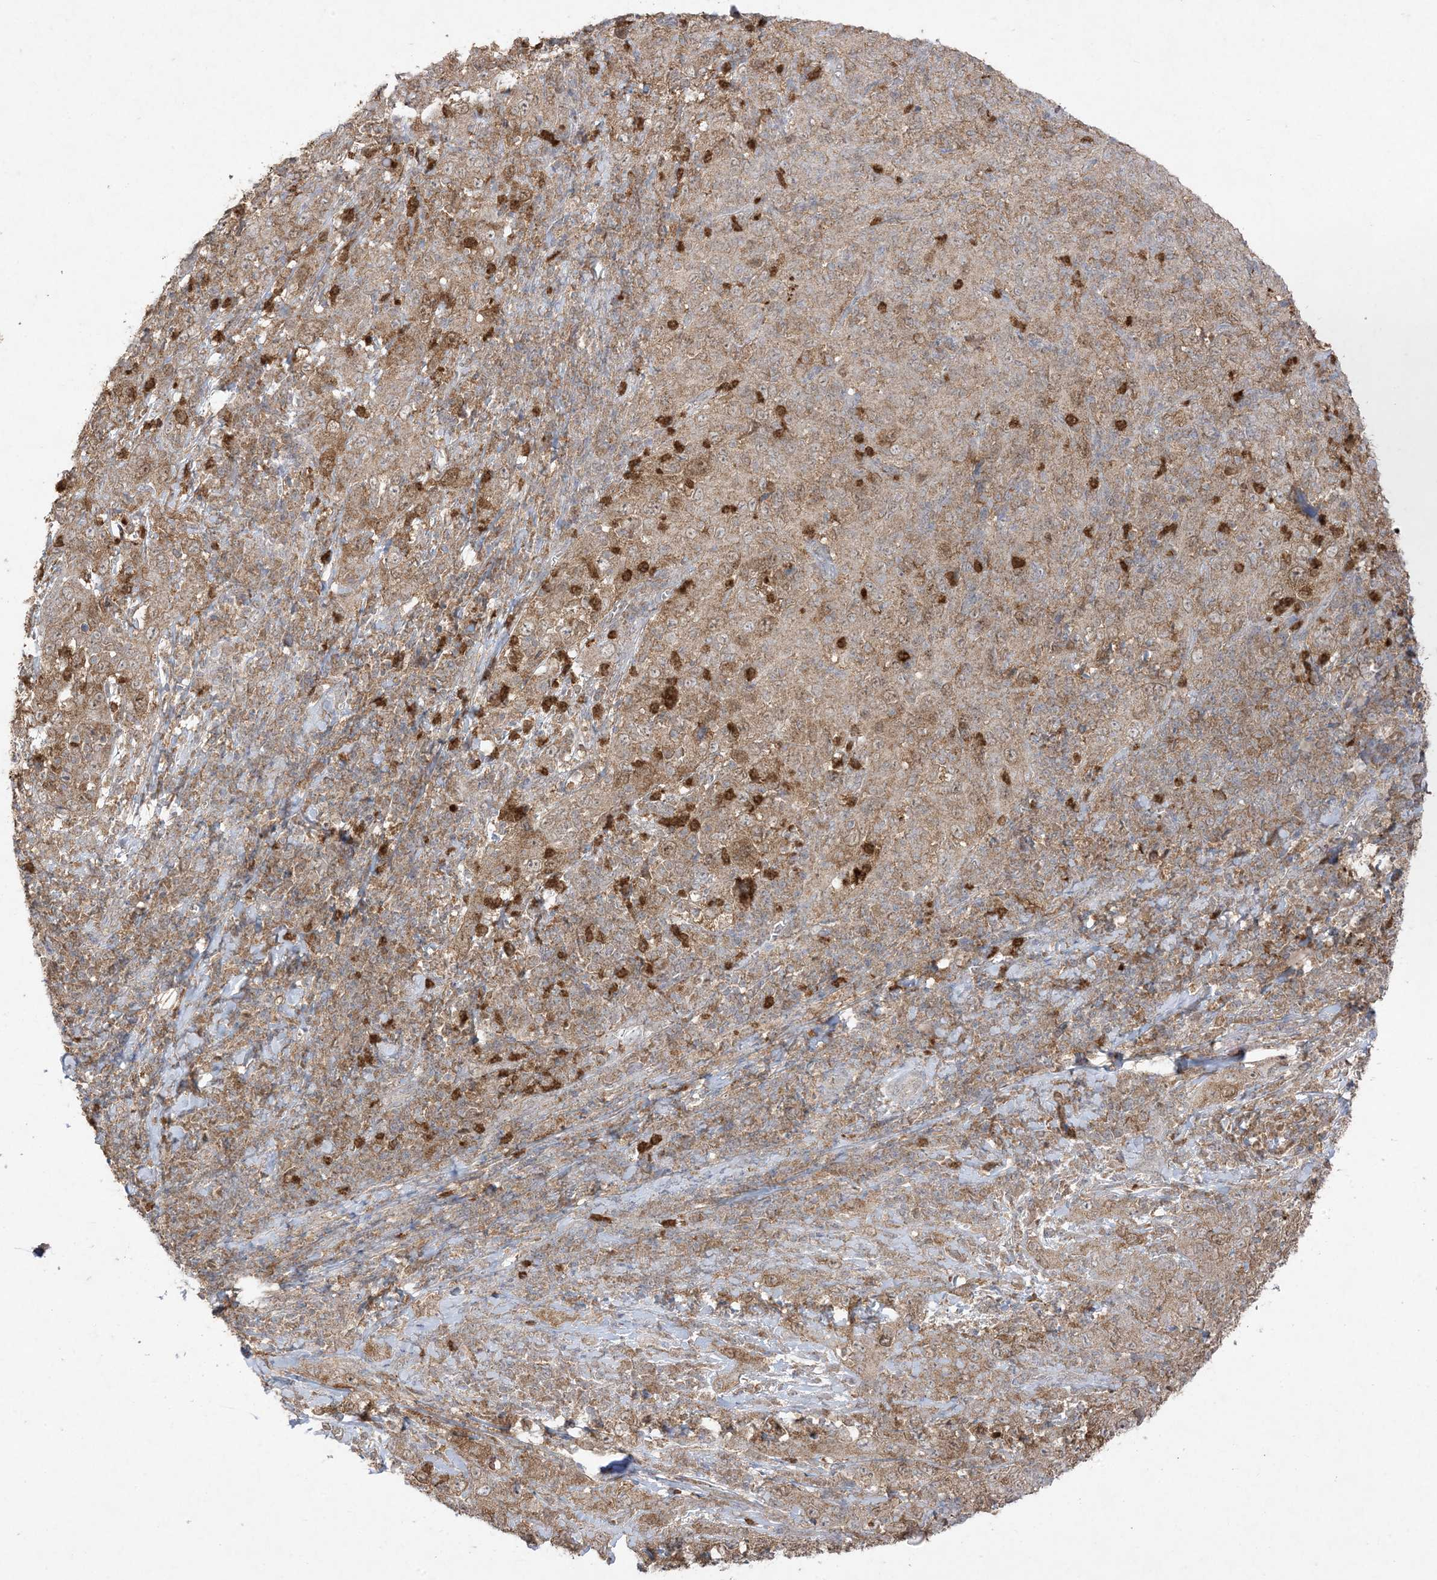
{"staining": {"intensity": "moderate", "quantity": ">75%", "location": "cytoplasmic/membranous"}, "tissue": "cervical cancer", "cell_type": "Tumor cells", "image_type": "cancer", "snomed": [{"axis": "morphology", "description": "Squamous cell carcinoma, NOS"}, {"axis": "topography", "description": "Cervix"}], "caption": "Human cervical cancer stained with a brown dye shows moderate cytoplasmic/membranous positive positivity in about >75% of tumor cells.", "gene": "UBE2C", "patient": {"sex": "female", "age": 46}}